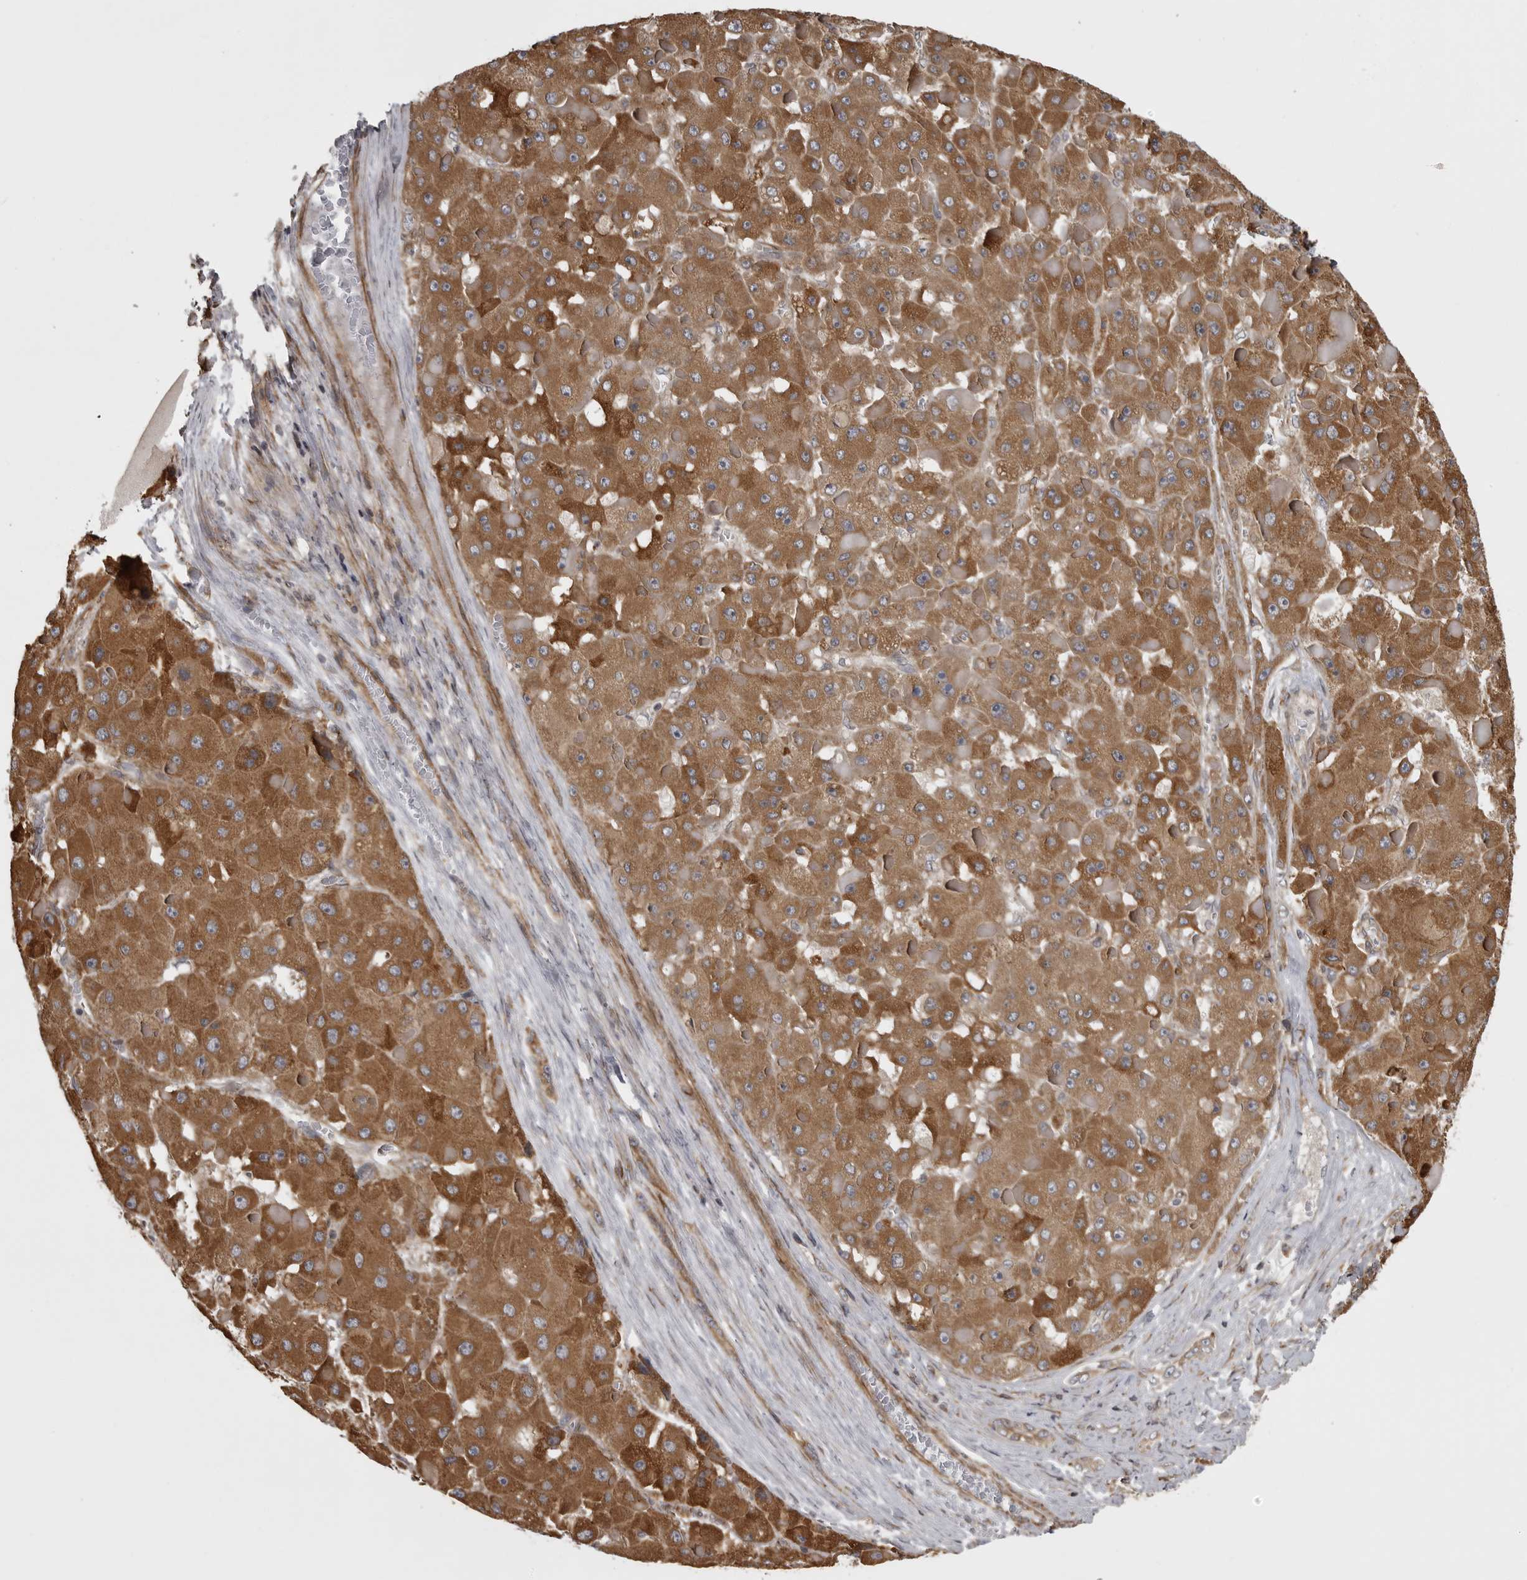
{"staining": {"intensity": "moderate", "quantity": ">75%", "location": "cytoplasmic/membranous"}, "tissue": "liver cancer", "cell_type": "Tumor cells", "image_type": "cancer", "snomed": [{"axis": "morphology", "description": "Carcinoma, Hepatocellular, NOS"}, {"axis": "topography", "description": "Liver"}], "caption": "Brown immunohistochemical staining in human liver cancer demonstrates moderate cytoplasmic/membranous positivity in about >75% of tumor cells.", "gene": "ZNRF1", "patient": {"sex": "female", "age": 73}}